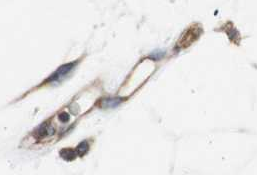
{"staining": {"intensity": "negative", "quantity": "none", "location": "none"}, "tissue": "adipose tissue", "cell_type": "Adipocytes", "image_type": "normal", "snomed": [{"axis": "morphology", "description": "Normal tissue, NOS"}, {"axis": "topography", "description": "Soft tissue"}], "caption": "The histopathology image reveals no staining of adipocytes in unremarkable adipose tissue. (DAB (3,3'-diaminobenzidine) immunohistochemistry visualized using brightfield microscopy, high magnification).", "gene": "FMR1", "patient": {"sex": "male", "age": 72}}